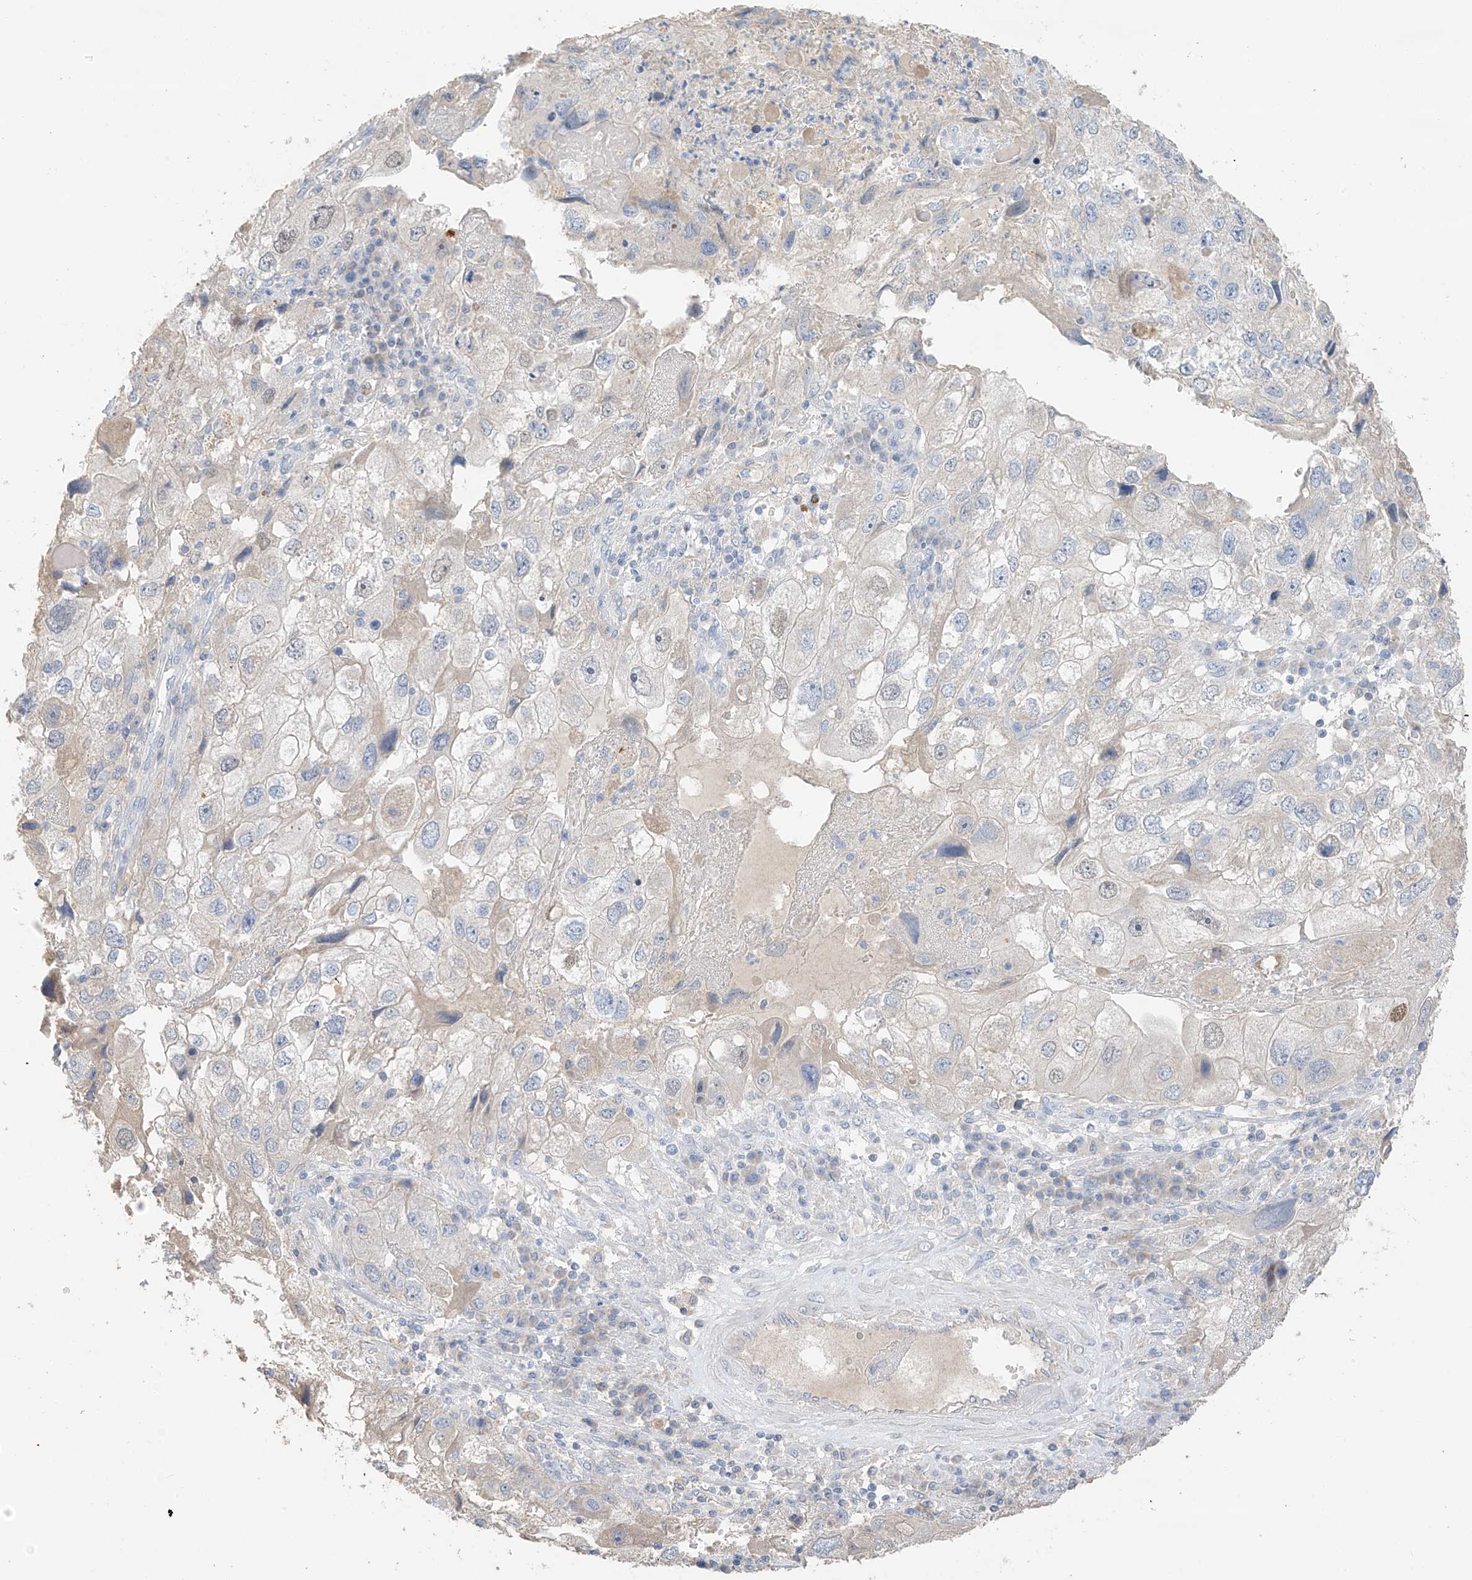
{"staining": {"intensity": "negative", "quantity": "none", "location": "none"}, "tissue": "endometrial cancer", "cell_type": "Tumor cells", "image_type": "cancer", "snomed": [{"axis": "morphology", "description": "Adenocarcinoma, NOS"}, {"axis": "topography", "description": "Endometrium"}], "caption": "A photomicrograph of endometrial cancer (adenocarcinoma) stained for a protein reveals no brown staining in tumor cells. The staining was performed using DAB to visualize the protein expression in brown, while the nuclei were stained in blue with hematoxylin (Magnification: 20x).", "gene": "CAPN13", "patient": {"sex": "female", "age": 49}}